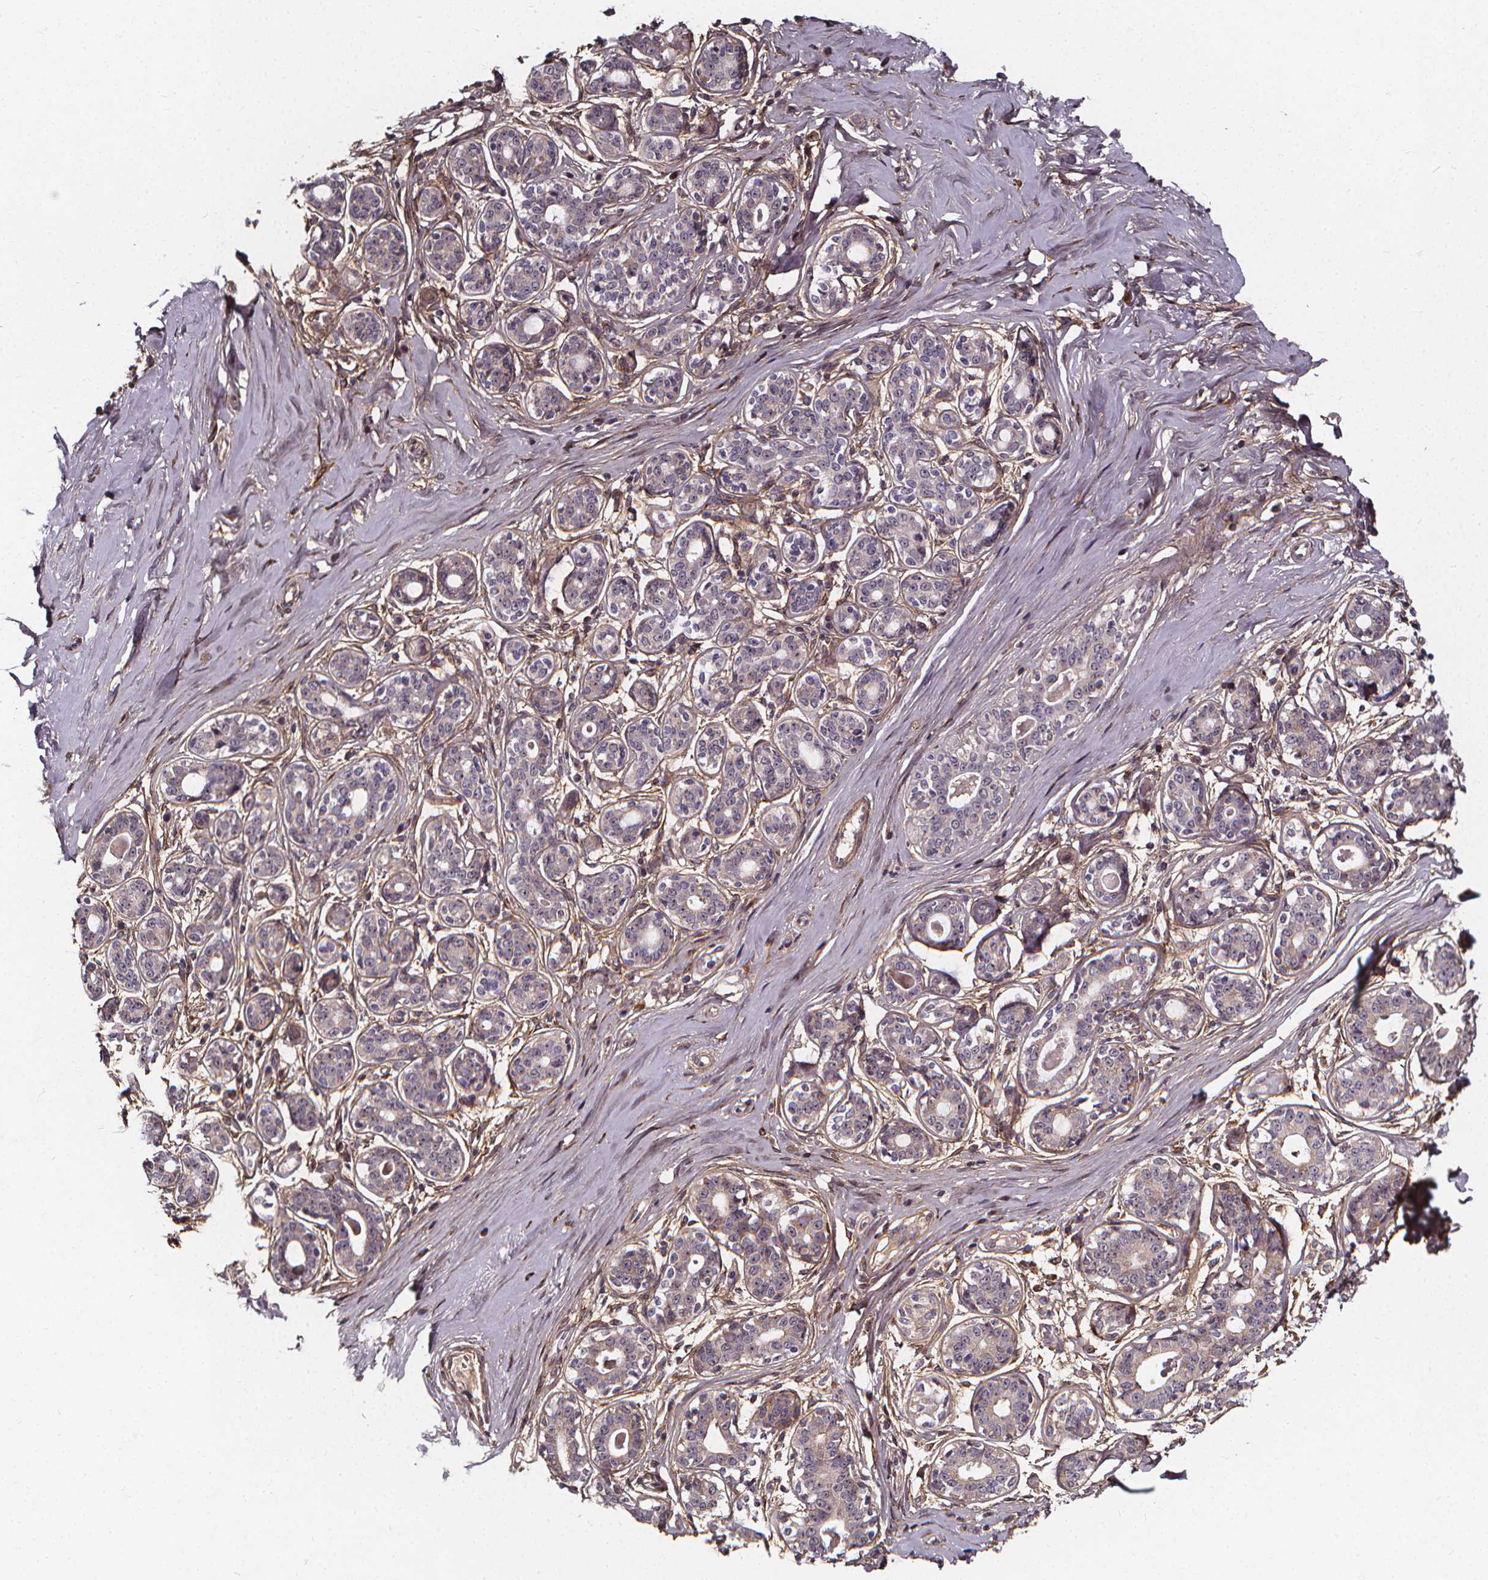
{"staining": {"intensity": "weak", "quantity": "<25%", "location": "cytoplasmic/membranous,nuclear"}, "tissue": "breast", "cell_type": "Adipocytes", "image_type": "normal", "snomed": [{"axis": "morphology", "description": "Normal tissue, NOS"}, {"axis": "topography", "description": "Skin"}, {"axis": "topography", "description": "Breast"}], "caption": "An immunohistochemistry (IHC) image of unremarkable breast is shown. There is no staining in adipocytes of breast.", "gene": "AEBP1", "patient": {"sex": "female", "age": 43}}